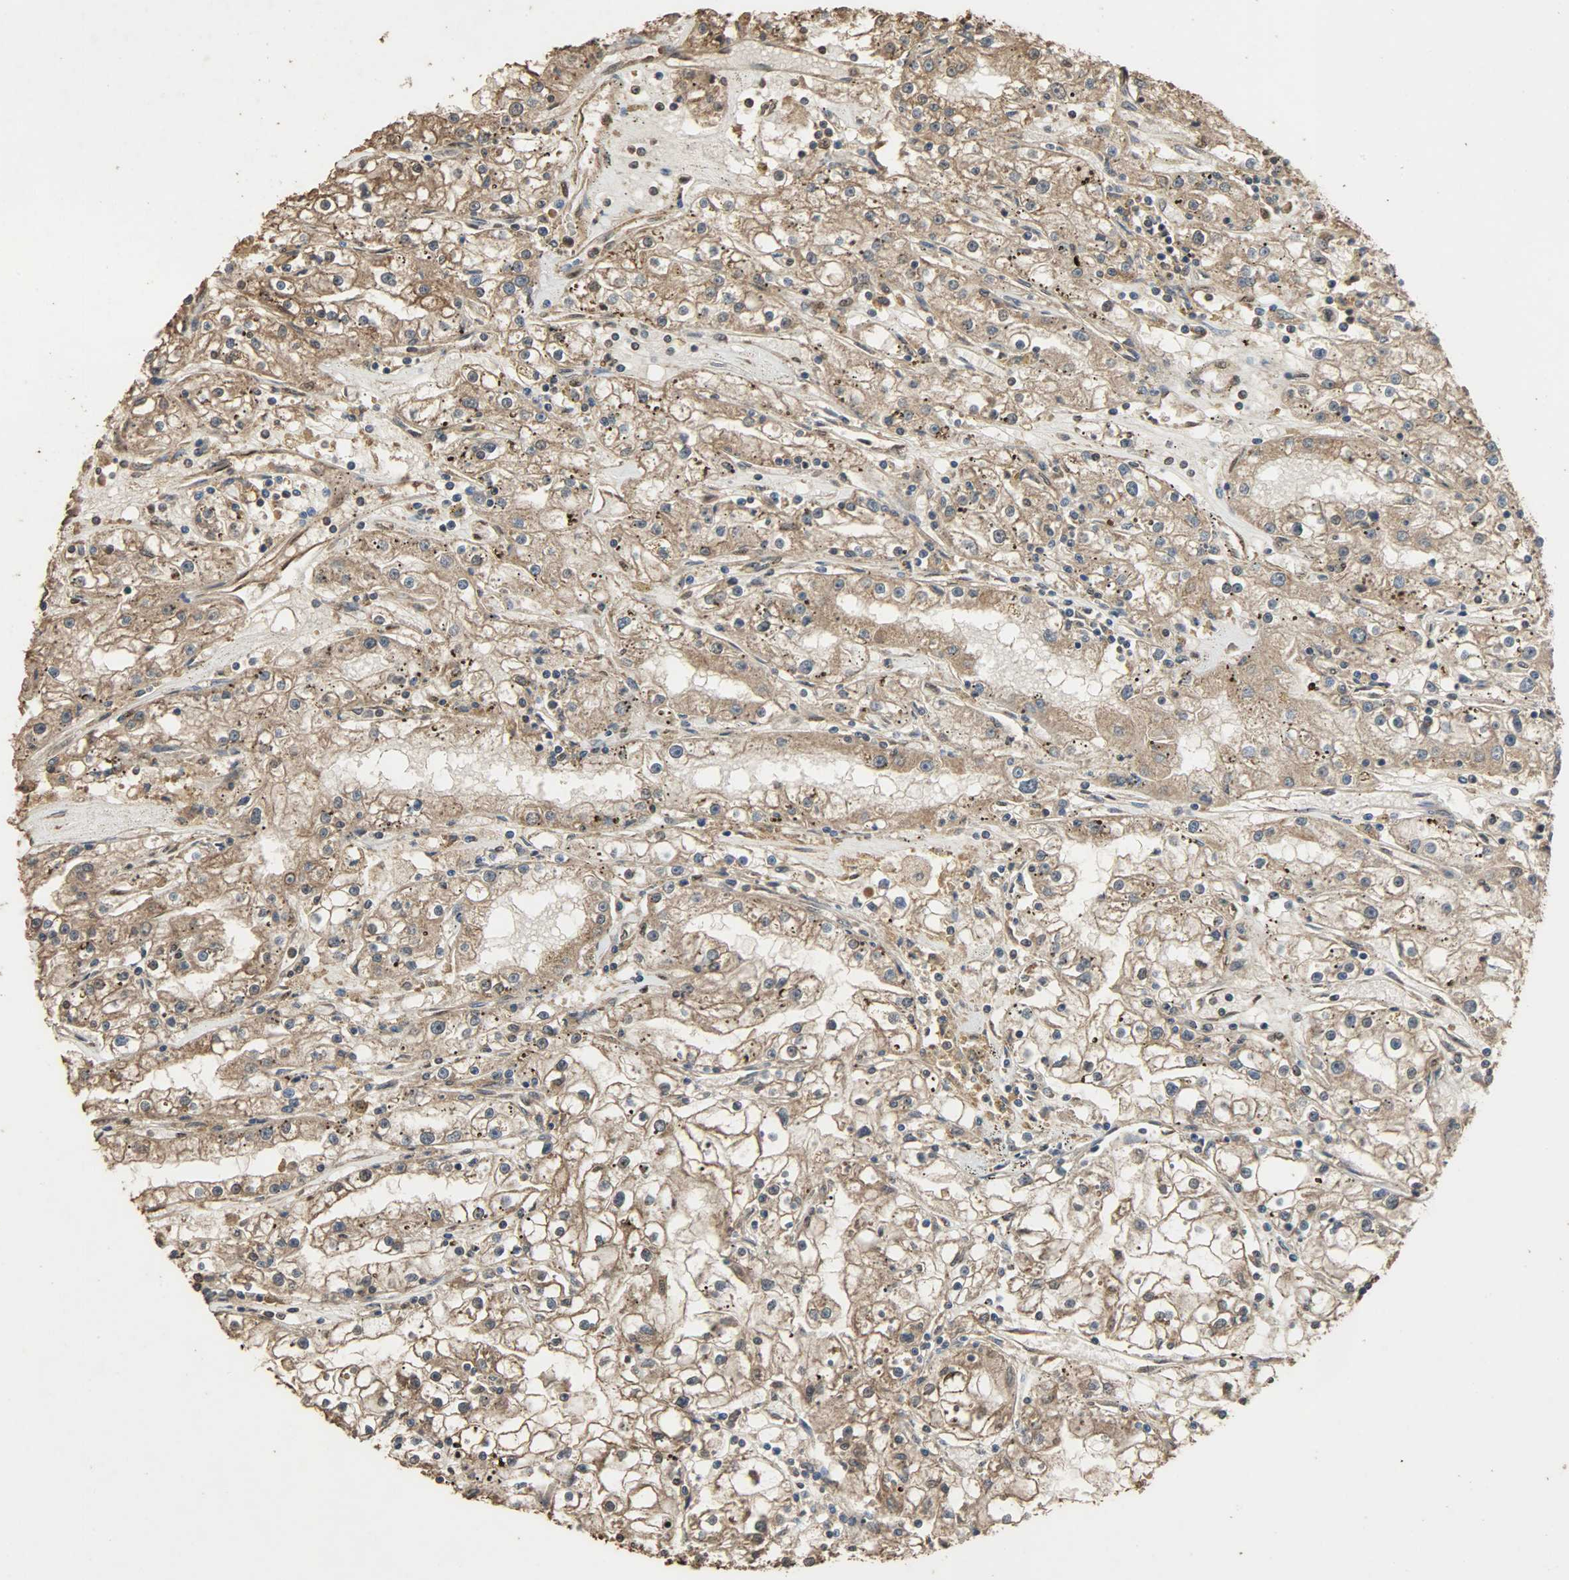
{"staining": {"intensity": "moderate", "quantity": ">75%", "location": "cytoplasmic/membranous"}, "tissue": "renal cancer", "cell_type": "Tumor cells", "image_type": "cancer", "snomed": [{"axis": "morphology", "description": "Adenocarcinoma, NOS"}, {"axis": "topography", "description": "Kidney"}], "caption": "Human renal cancer stained for a protein (brown) shows moderate cytoplasmic/membranous positive positivity in approximately >75% of tumor cells.", "gene": "CCNT2", "patient": {"sex": "male", "age": 56}}